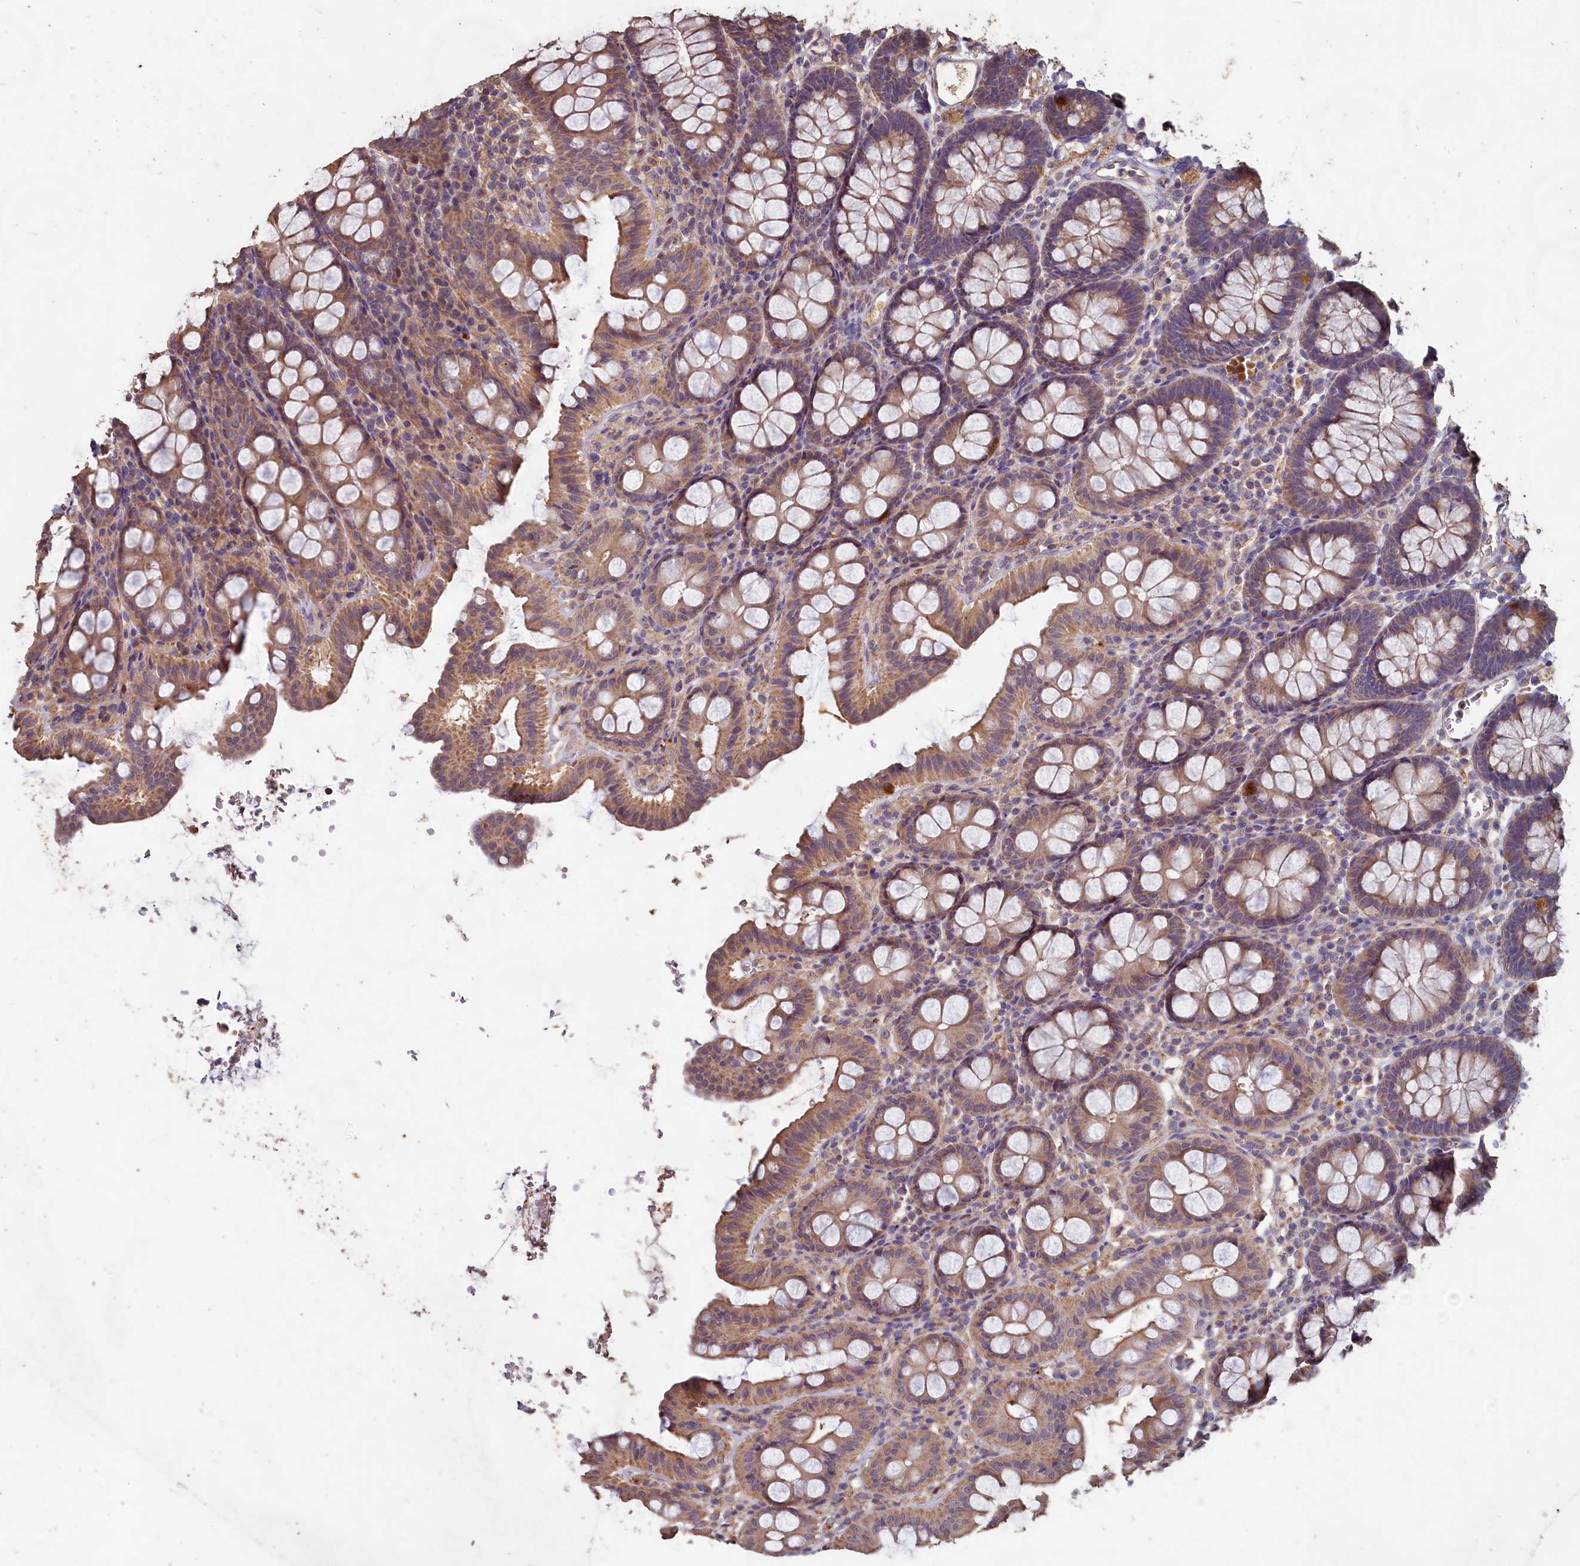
{"staining": {"intensity": "moderate", "quantity": ">75%", "location": "cytoplasmic/membranous"}, "tissue": "colon", "cell_type": "Endothelial cells", "image_type": "normal", "snomed": [{"axis": "morphology", "description": "Normal tissue, NOS"}, {"axis": "topography", "description": "Colon"}], "caption": "Moderate cytoplasmic/membranous positivity is present in about >75% of endothelial cells in benign colon.", "gene": "FUNDC1", "patient": {"sex": "male", "age": 75}}